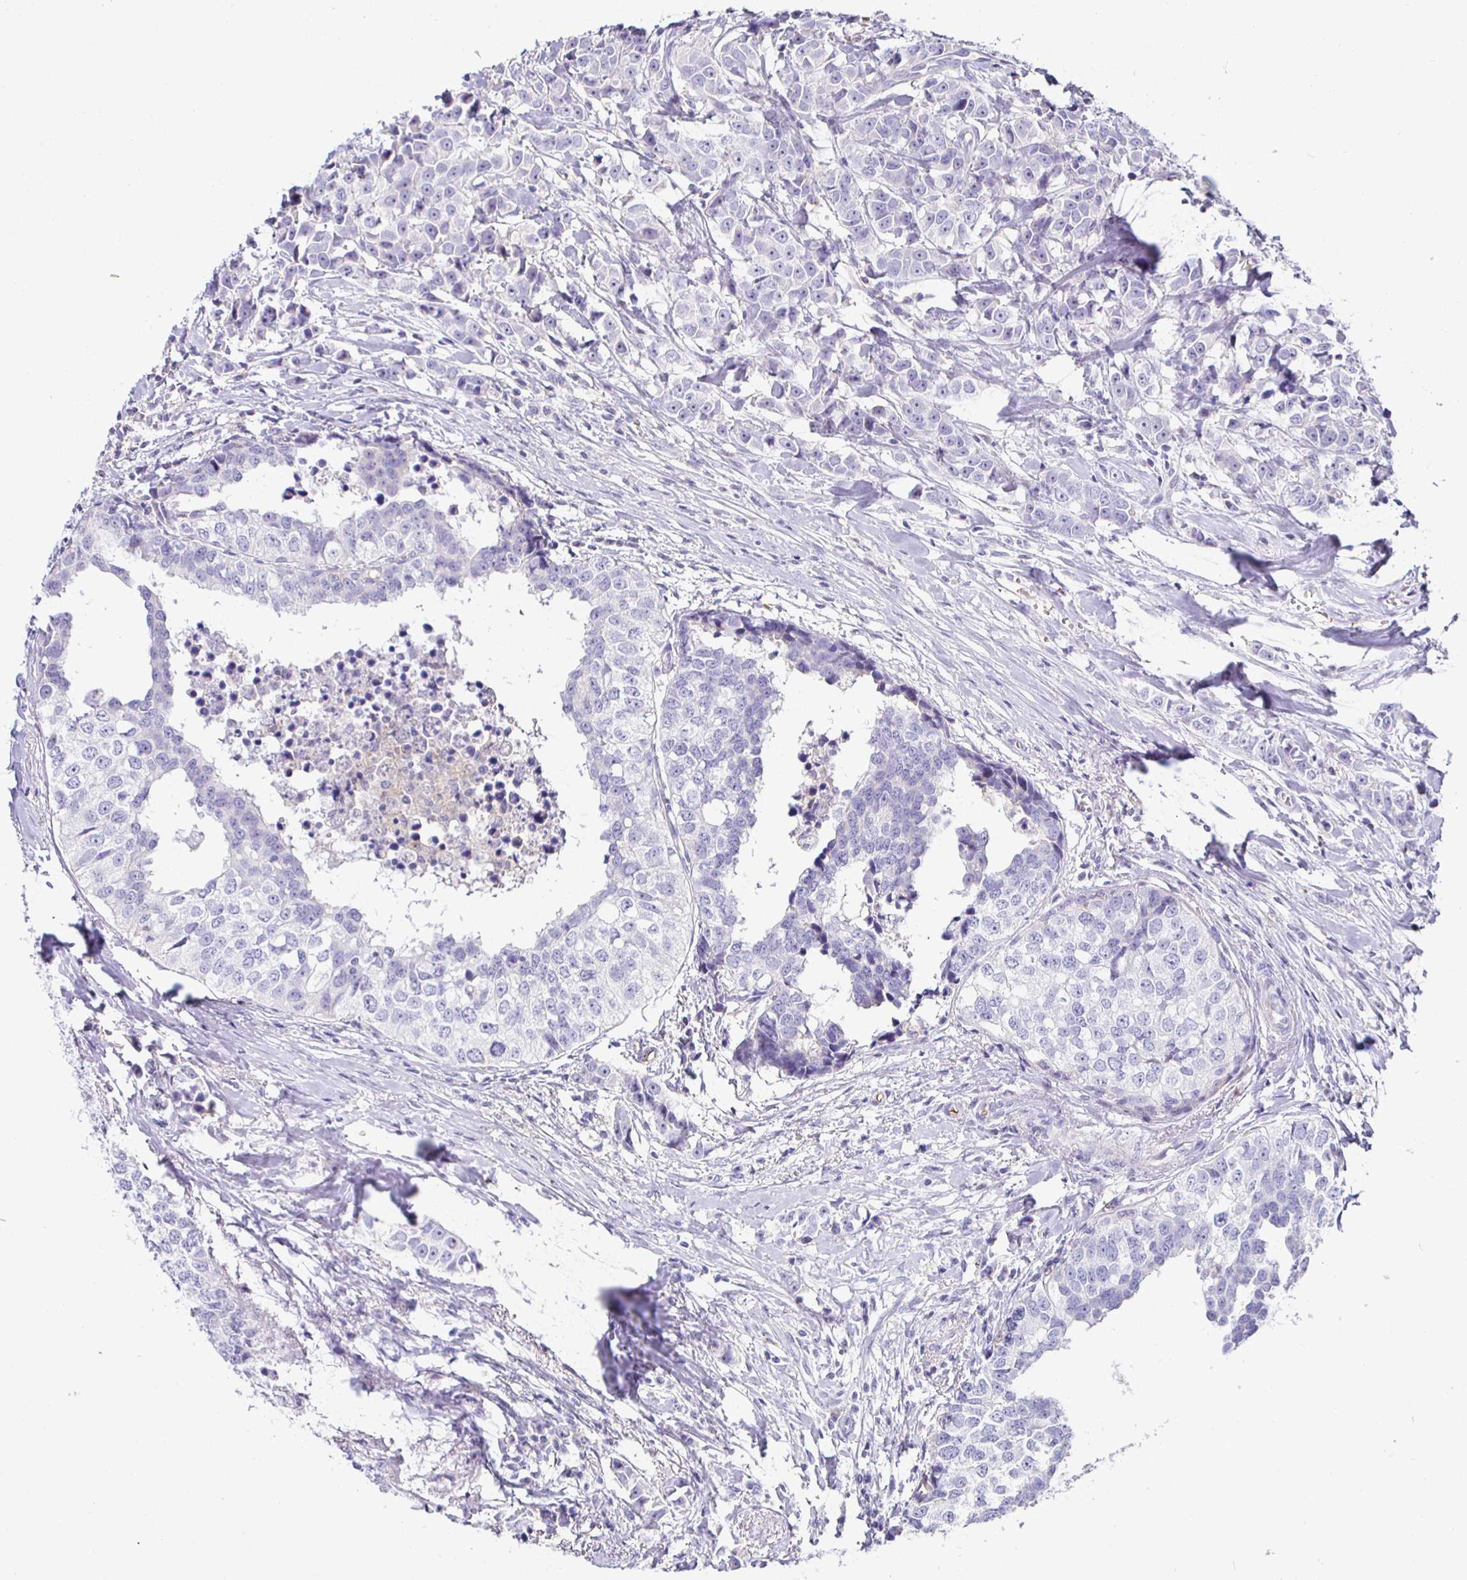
{"staining": {"intensity": "negative", "quantity": "none", "location": "none"}, "tissue": "breast cancer", "cell_type": "Tumor cells", "image_type": "cancer", "snomed": [{"axis": "morphology", "description": "Duct carcinoma"}, {"axis": "topography", "description": "Breast"}], "caption": "Immunohistochemistry image of breast cancer stained for a protein (brown), which reveals no positivity in tumor cells.", "gene": "SIRPA", "patient": {"sex": "female", "age": 80}}